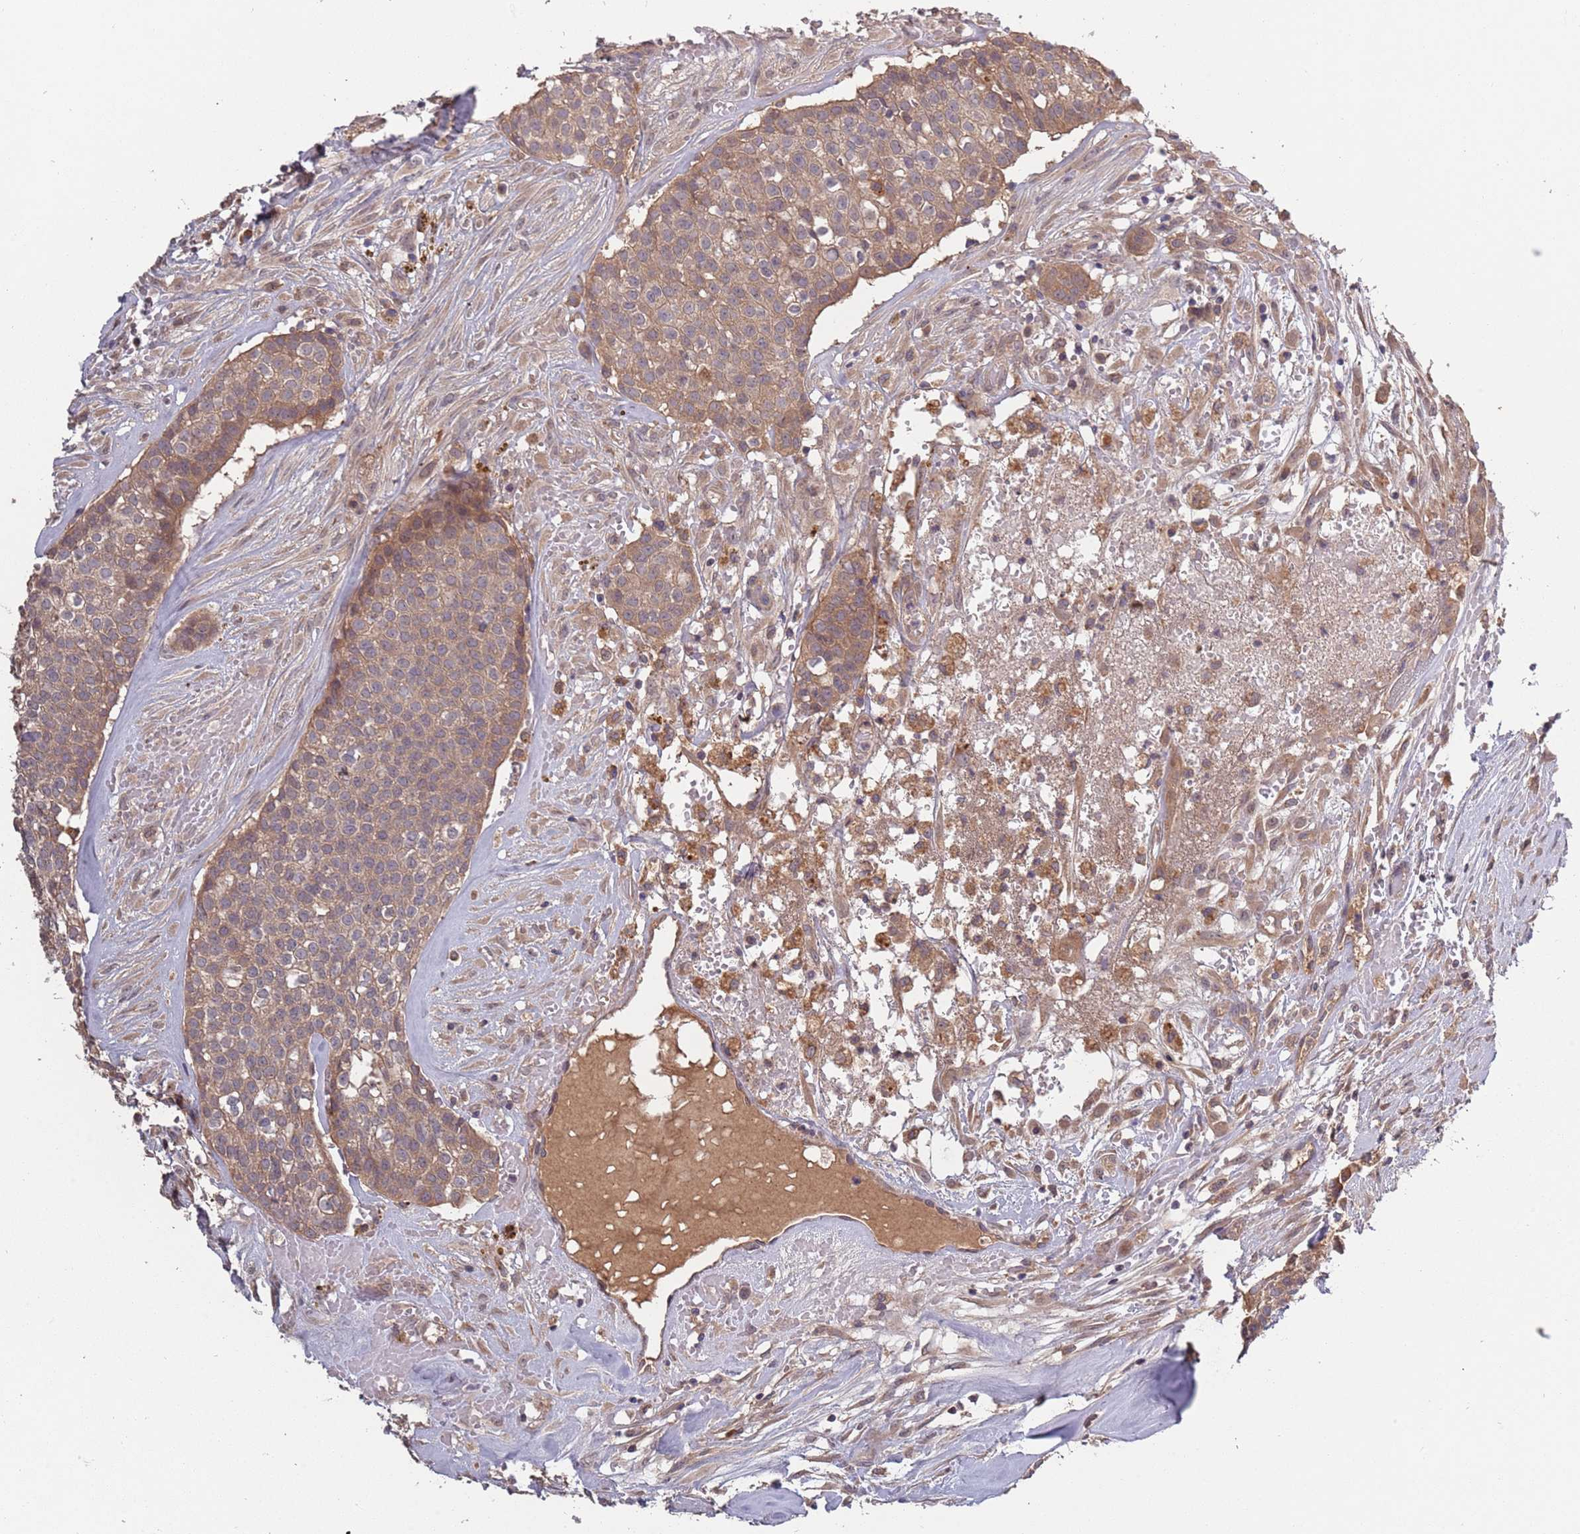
{"staining": {"intensity": "moderate", "quantity": ">75%", "location": "cytoplasmic/membranous"}, "tissue": "head and neck cancer", "cell_type": "Tumor cells", "image_type": "cancer", "snomed": [{"axis": "morphology", "description": "Adenocarcinoma, NOS"}, {"axis": "topography", "description": "Head-Neck"}], "caption": "Protein expression analysis of human head and neck cancer reveals moderate cytoplasmic/membranous positivity in approximately >75% of tumor cells.", "gene": "USP32", "patient": {"sex": "male", "age": 81}}